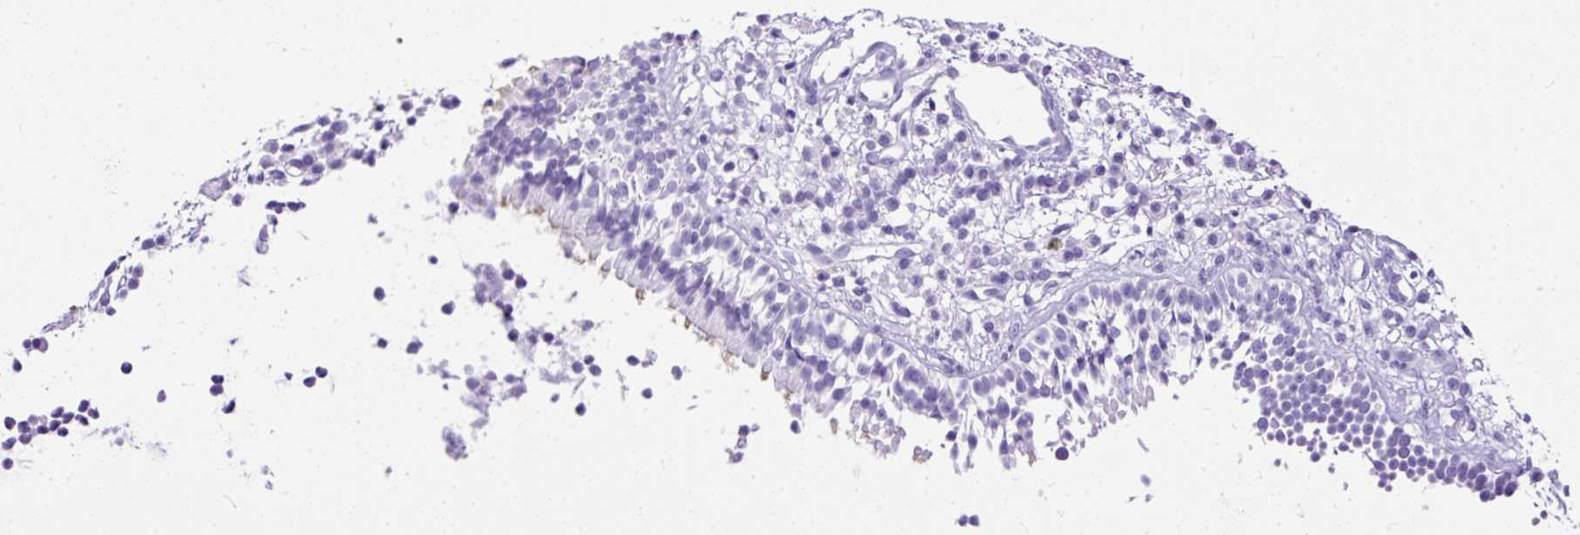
{"staining": {"intensity": "negative", "quantity": "none", "location": "none"}, "tissue": "nasopharynx", "cell_type": "Respiratory epithelial cells", "image_type": "normal", "snomed": [{"axis": "morphology", "description": "Normal tissue, NOS"}, {"axis": "topography", "description": "Nasopharynx"}], "caption": "Respiratory epithelial cells are negative for protein expression in benign human nasopharynx. Brightfield microscopy of immunohistochemistry stained with DAB (brown) and hematoxylin (blue), captured at high magnification.", "gene": "HEY1", "patient": {"sex": "male", "age": 21}}